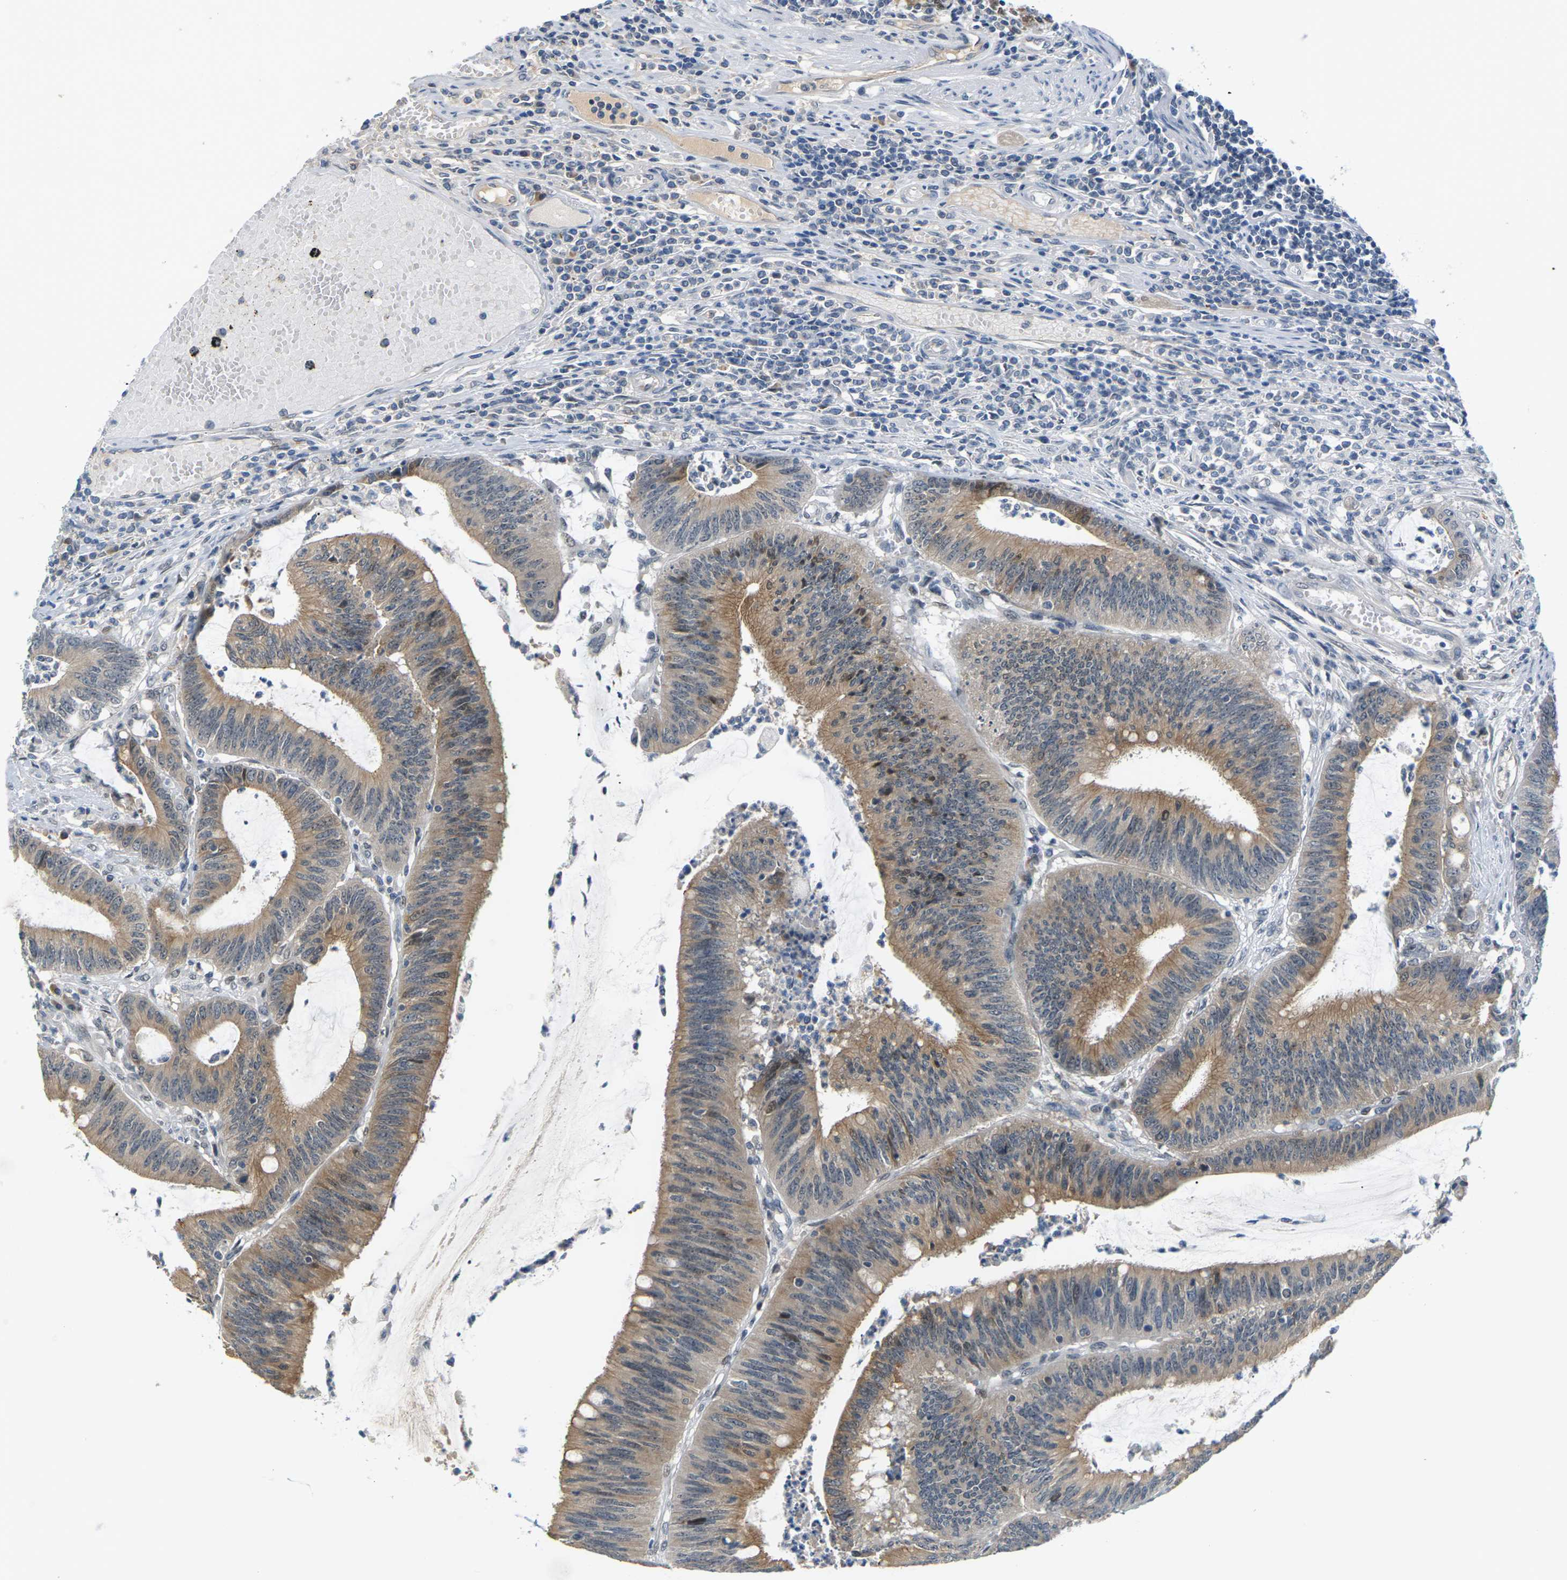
{"staining": {"intensity": "moderate", "quantity": ">75%", "location": "cytoplasmic/membranous"}, "tissue": "colorectal cancer", "cell_type": "Tumor cells", "image_type": "cancer", "snomed": [{"axis": "morphology", "description": "Adenocarcinoma, NOS"}, {"axis": "topography", "description": "Rectum"}], "caption": "High-magnification brightfield microscopy of adenocarcinoma (colorectal) stained with DAB (brown) and counterstained with hematoxylin (blue). tumor cells exhibit moderate cytoplasmic/membranous positivity is identified in about>75% of cells. (brown staining indicates protein expression, while blue staining denotes nuclei).", "gene": "PKP2", "patient": {"sex": "female", "age": 66}}